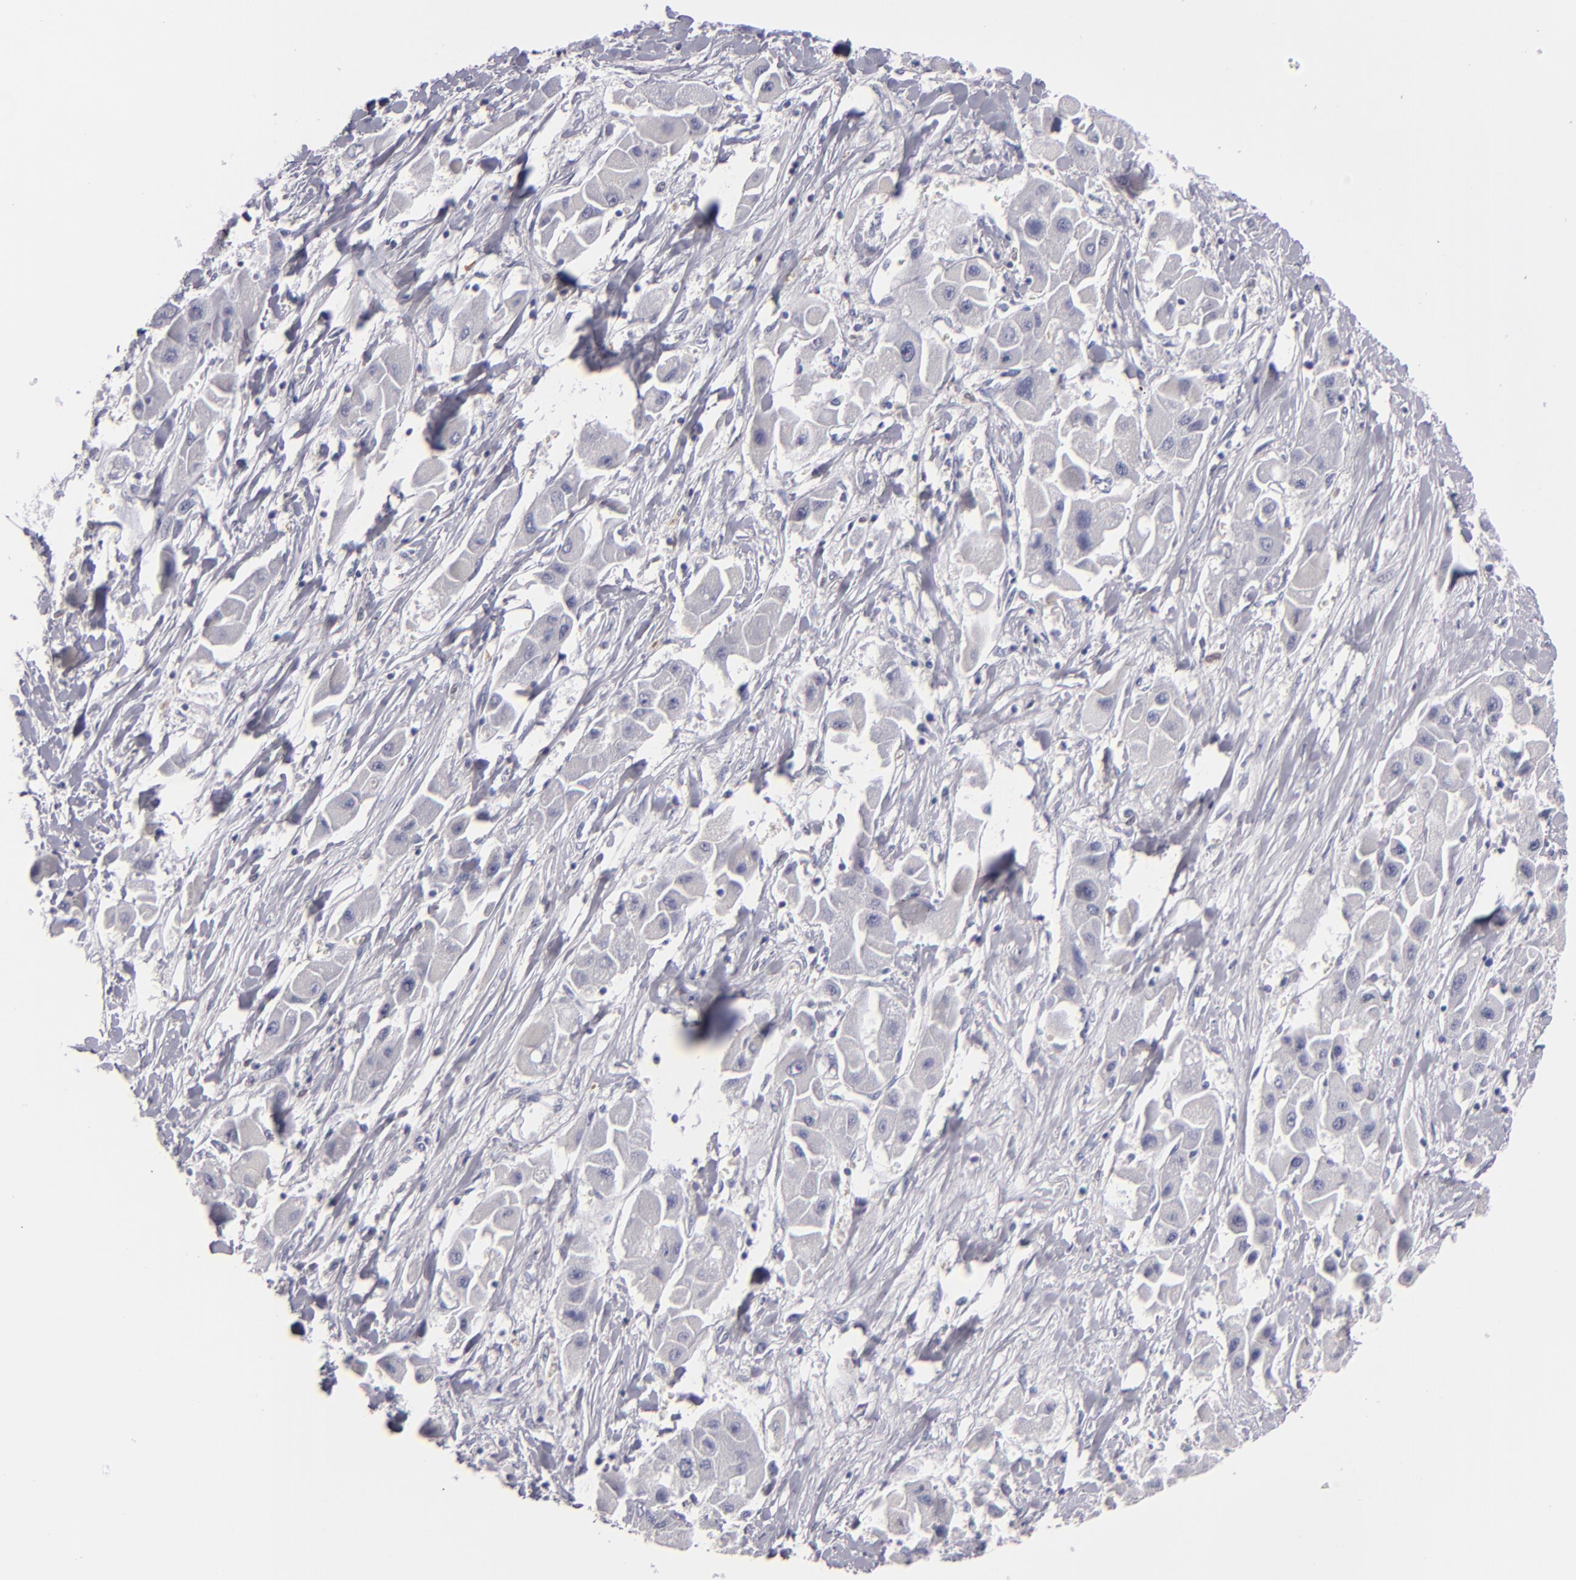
{"staining": {"intensity": "negative", "quantity": "none", "location": "none"}, "tissue": "liver cancer", "cell_type": "Tumor cells", "image_type": "cancer", "snomed": [{"axis": "morphology", "description": "Carcinoma, Hepatocellular, NOS"}, {"axis": "topography", "description": "Liver"}], "caption": "Photomicrograph shows no significant protein positivity in tumor cells of liver hepatocellular carcinoma.", "gene": "F13A1", "patient": {"sex": "male", "age": 24}}